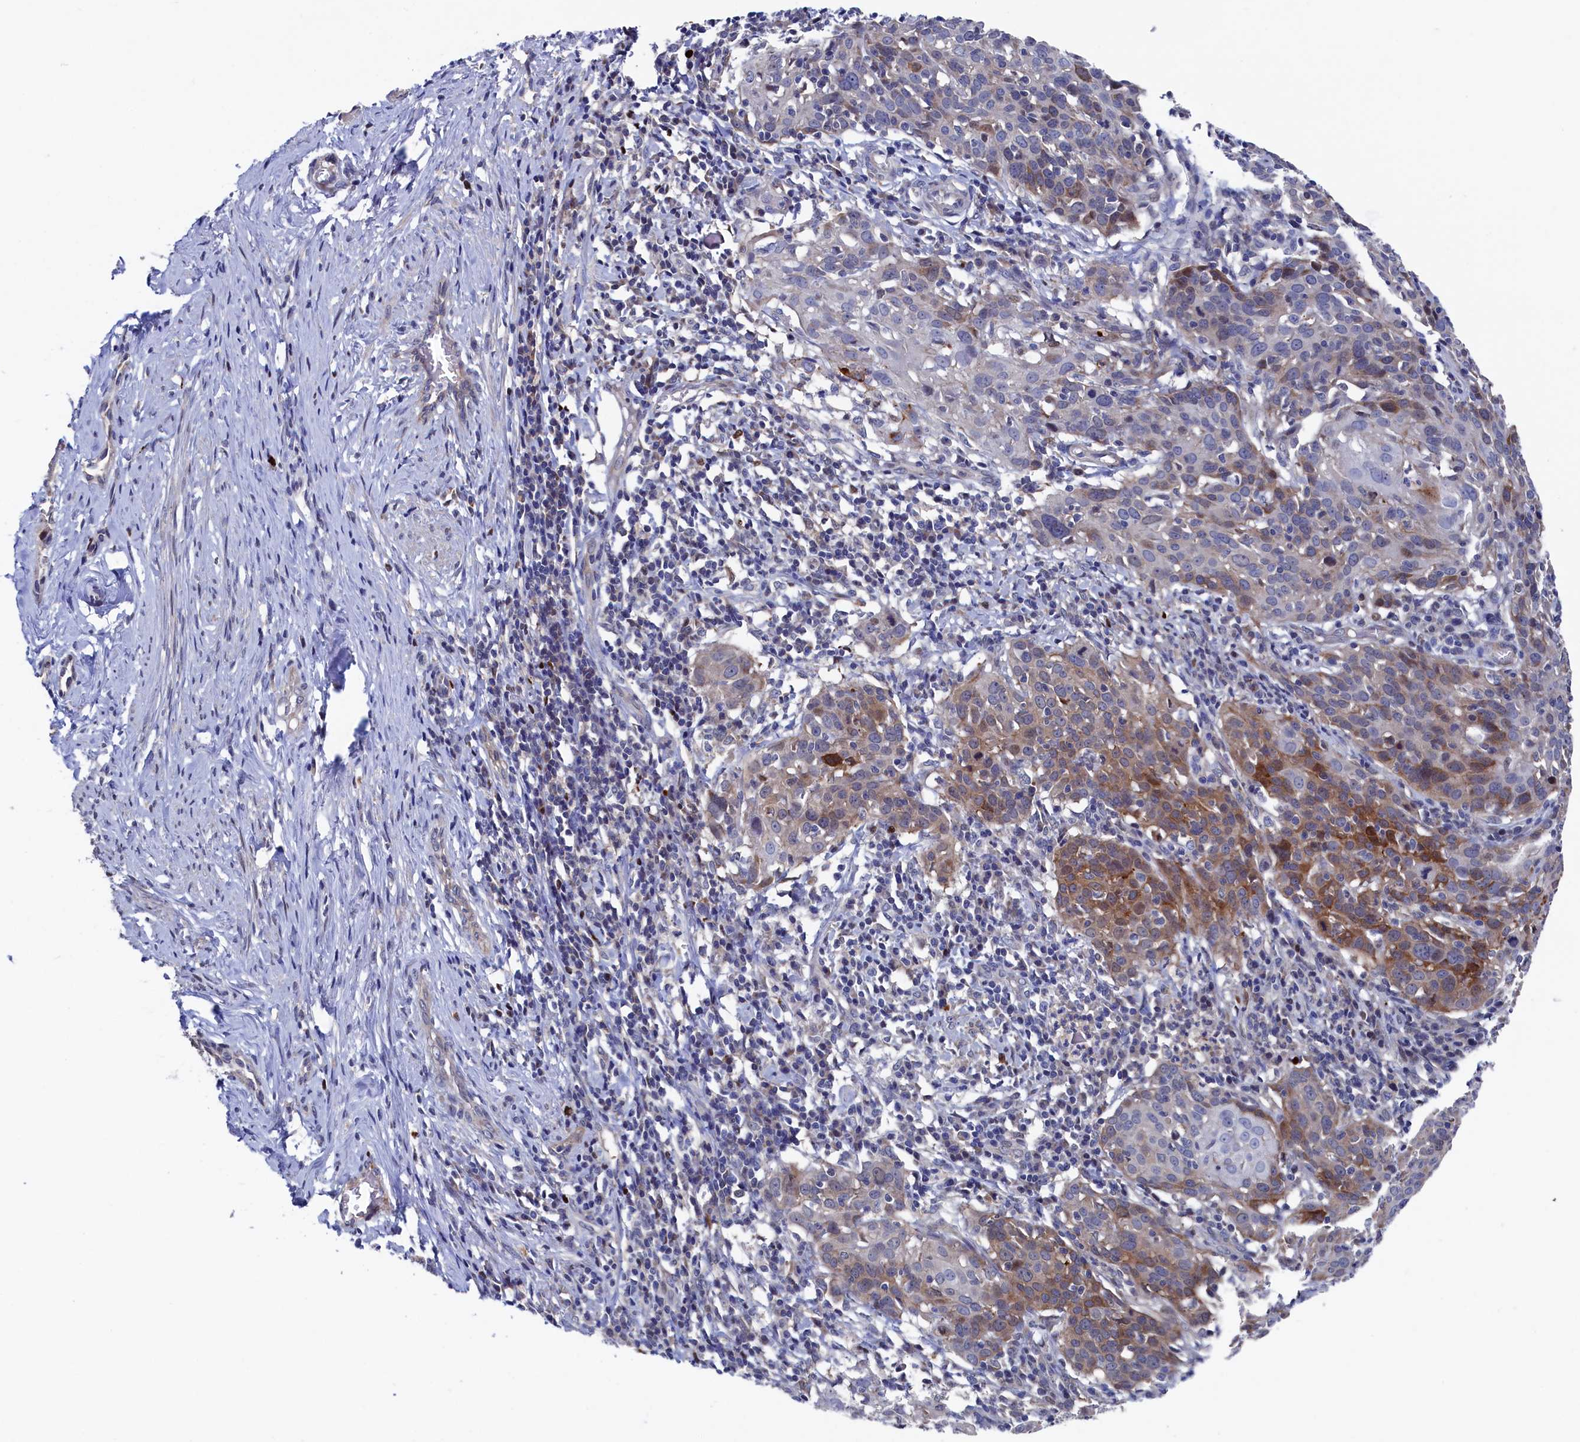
{"staining": {"intensity": "moderate", "quantity": "<25%", "location": "cytoplasmic/membranous"}, "tissue": "cervical cancer", "cell_type": "Tumor cells", "image_type": "cancer", "snomed": [{"axis": "morphology", "description": "Squamous cell carcinoma, NOS"}, {"axis": "topography", "description": "Cervix"}], "caption": "IHC micrograph of cervical cancer (squamous cell carcinoma) stained for a protein (brown), which displays low levels of moderate cytoplasmic/membranous positivity in about <25% of tumor cells.", "gene": "ZNF891", "patient": {"sex": "female", "age": 50}}